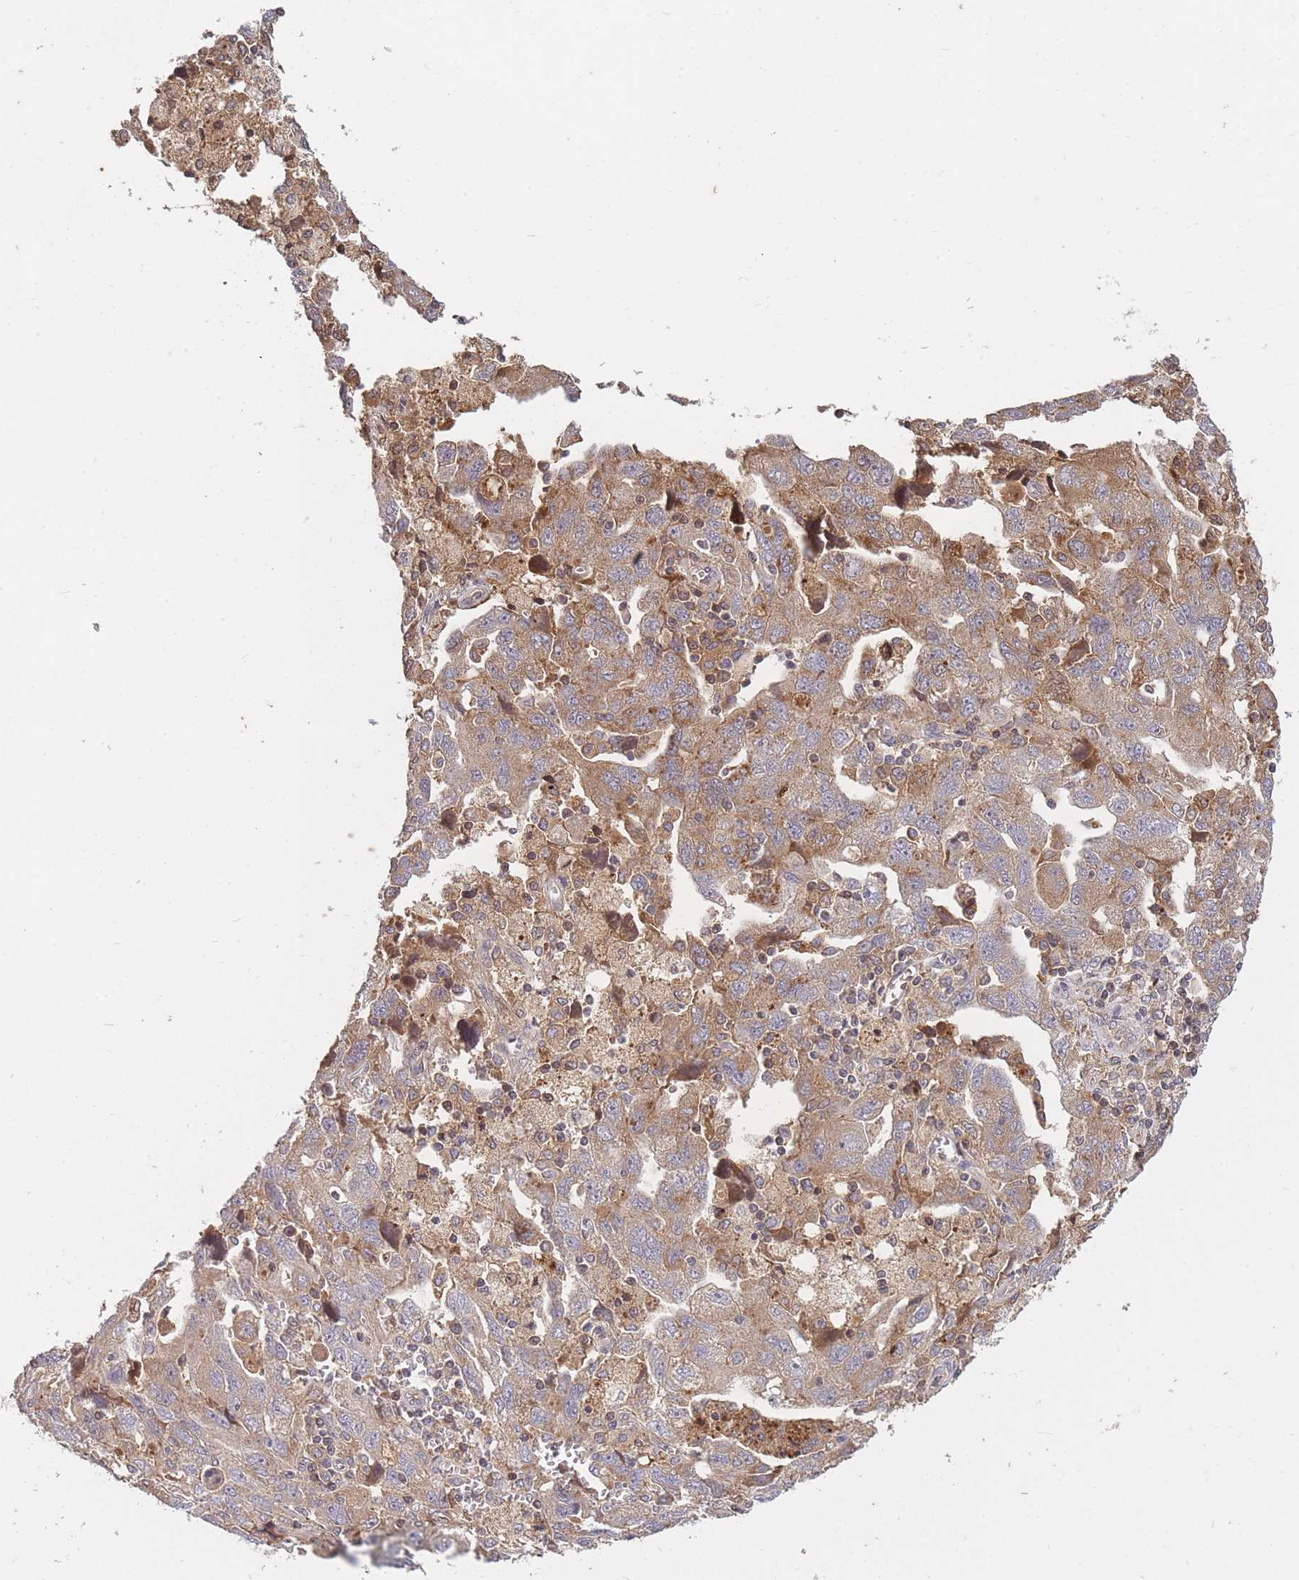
{"staining": {"intensity": "moderate", "quantity": ">75%", "location": "cytoplasmic/membranous"}, "tissue": "ovarian cancer", "cell_type": "Tumor cells", "image_type": "cancer", "snomed": [{"axis": "morphology", "description": "Carcinoma, NOS"}, {"axis": "morphology", "description": "Cystadenocarcinoma, serous, NOS"}, {"axis": "topography", "description": "Ovary"}], "caption": "Ovarian cancer stained with DAB immunohistochemistry shows medium levels of moderate cytoplasmic/membranous expression in approximately >75% of tumor cells.", "gene": "RALGDS", "patient": {"sex": "female", "age": 69}}